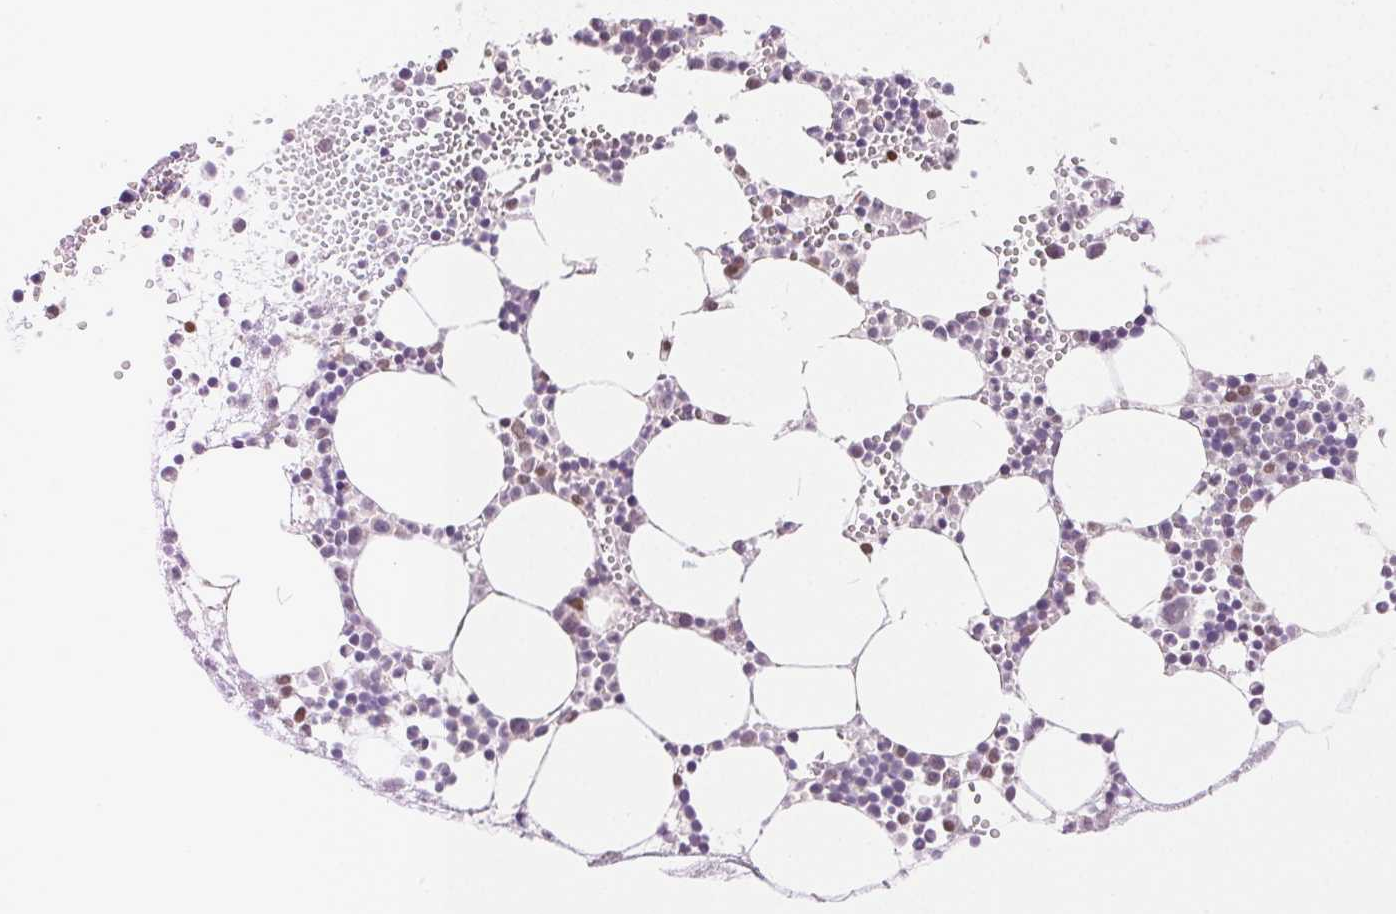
{"staining": {"intensity": "negative", "quantity": "none", "location": "none"}, "tissue": "bone marrow", "cell_type": "Hematopoietic cells", "image_type": "normal", "snomed": [{"axis": "morphology", "description": "Normal tissue, NOS"}, {"axis": "topography", "description": "Bone marrow"}], "caption": "Immunohistochemistry (IHC) histopathology image of normal human bone marrow stained for a protein (brown), which exhibits no expression in hematopoietic cells. (Brightfield microscopy of DAB immunohistochemistry at high magnification).", "gene": "POU2F2", "patient": {"sex": "male", "age": 89}}